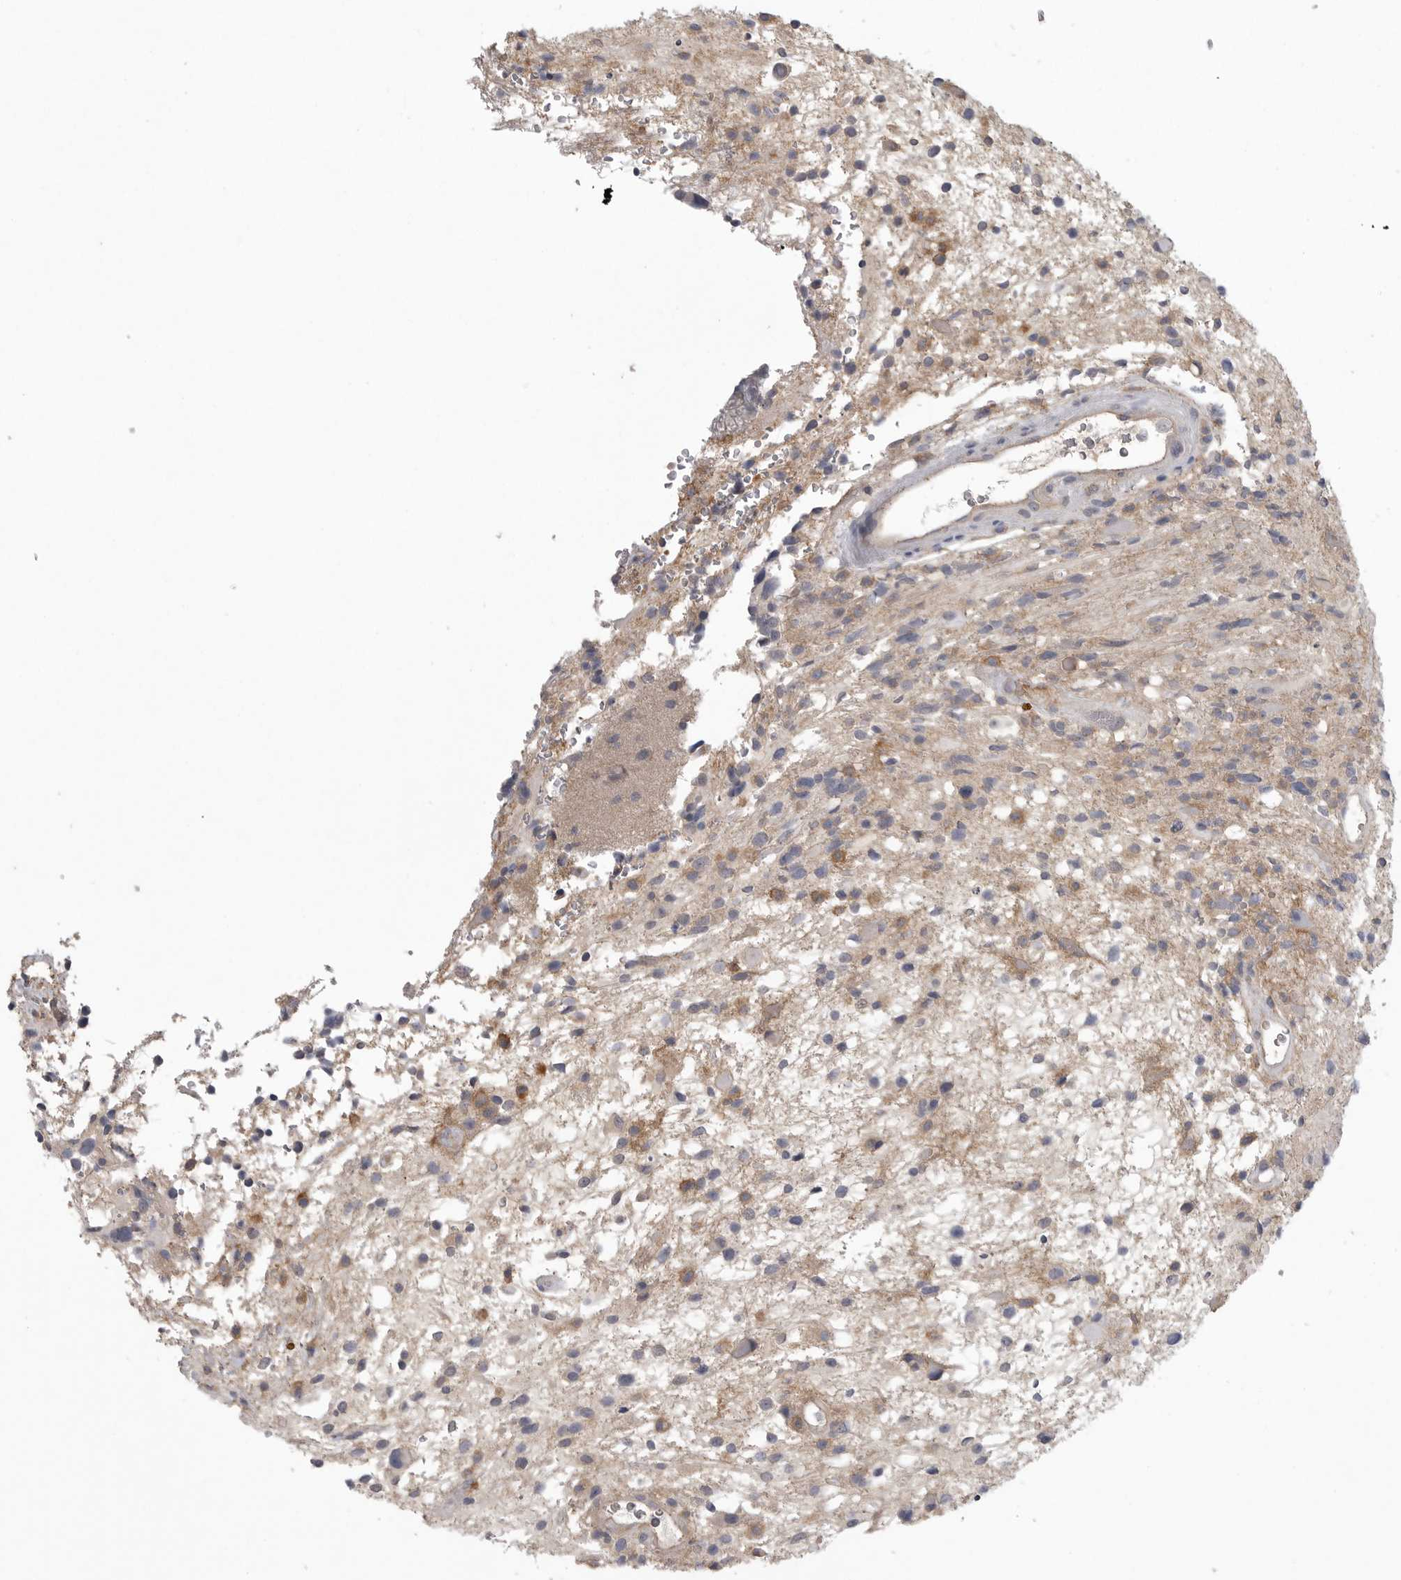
{"staining": {"intensity": "moderate", "quantity": "<25%", "location": "cytoplasmic/membranous"}, "tissue": "glioma", "cell_type": "Tumor cells", "image_type": "cancer", "snomed": [{"axis": "morphology", "description": "Glioma, malignant, High grade"}, {"axis": "topography", "description": "Brain"}], "caption": "Protein analysis of malignant glioma (high-grade) tissue shows moderate cytoplasmic/membranous staining in about <25% of tumor cells. (DAB (3,3'-diaminobenzidine) = brown stain, brightfield microscopy at high magnification).", "gene": "NECTIN2", "patient": {"sex": "male", "age": 33}}